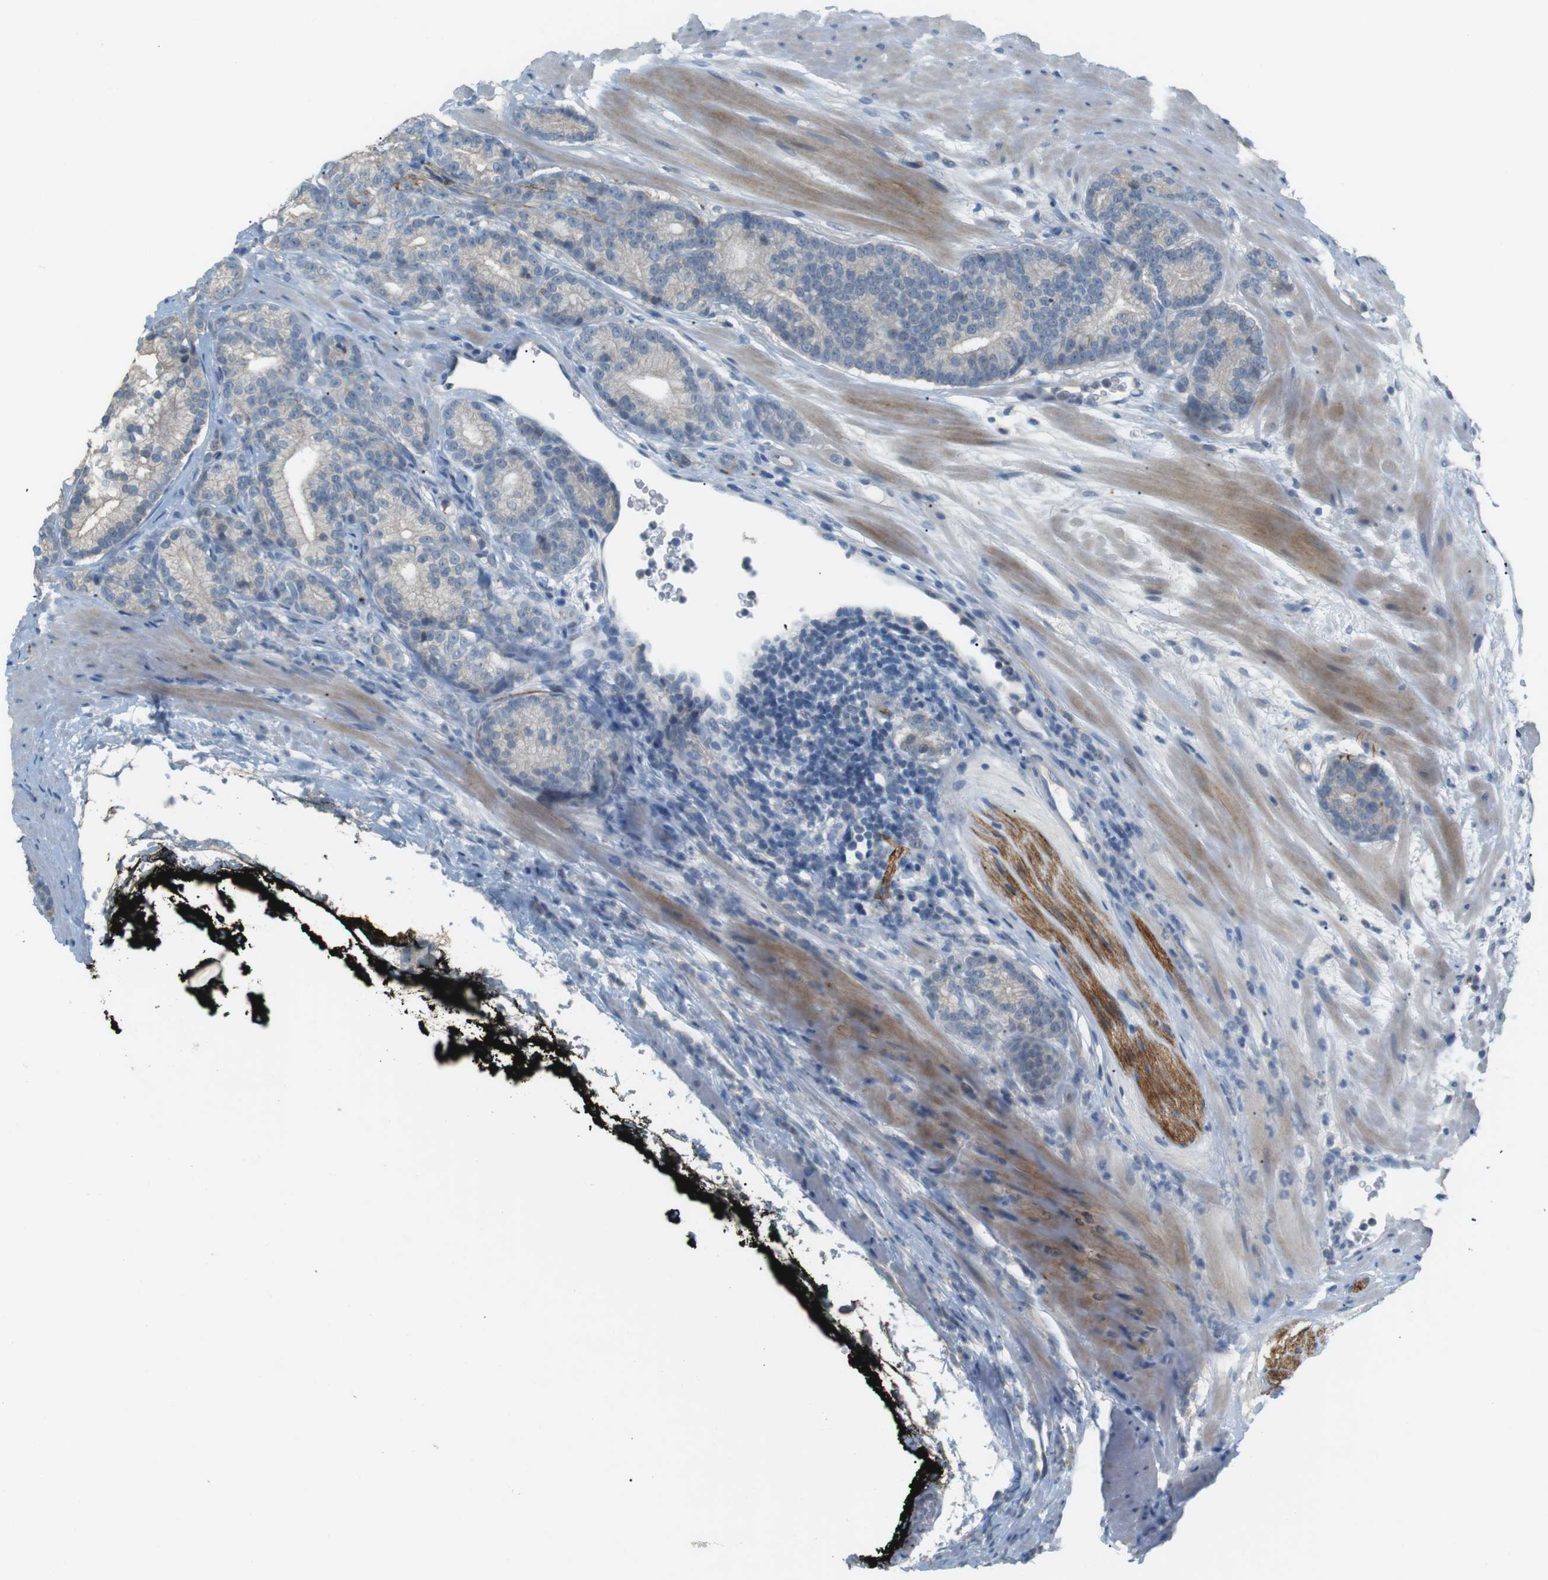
{"staining": {"intensity": "weak", "quantity": "<25%", "location": "cytoplasmic/membranous"}, "tissue": "prostate cancer", "cell_type": "Tumor cells", "image_type": "cancer", "snomed": [{"axis": "morphology", "description": "Adenocarcinoma, High grade"}, {"axis": "topography", "description": "Prostate"}], "caption": "An immunohistochemistry histopathology image of prostate cancer is shown. There is no staining in tumor cells of prostate cancer.", "gene": "RTN3", "patient": {"sex": "male", "age": 61}}